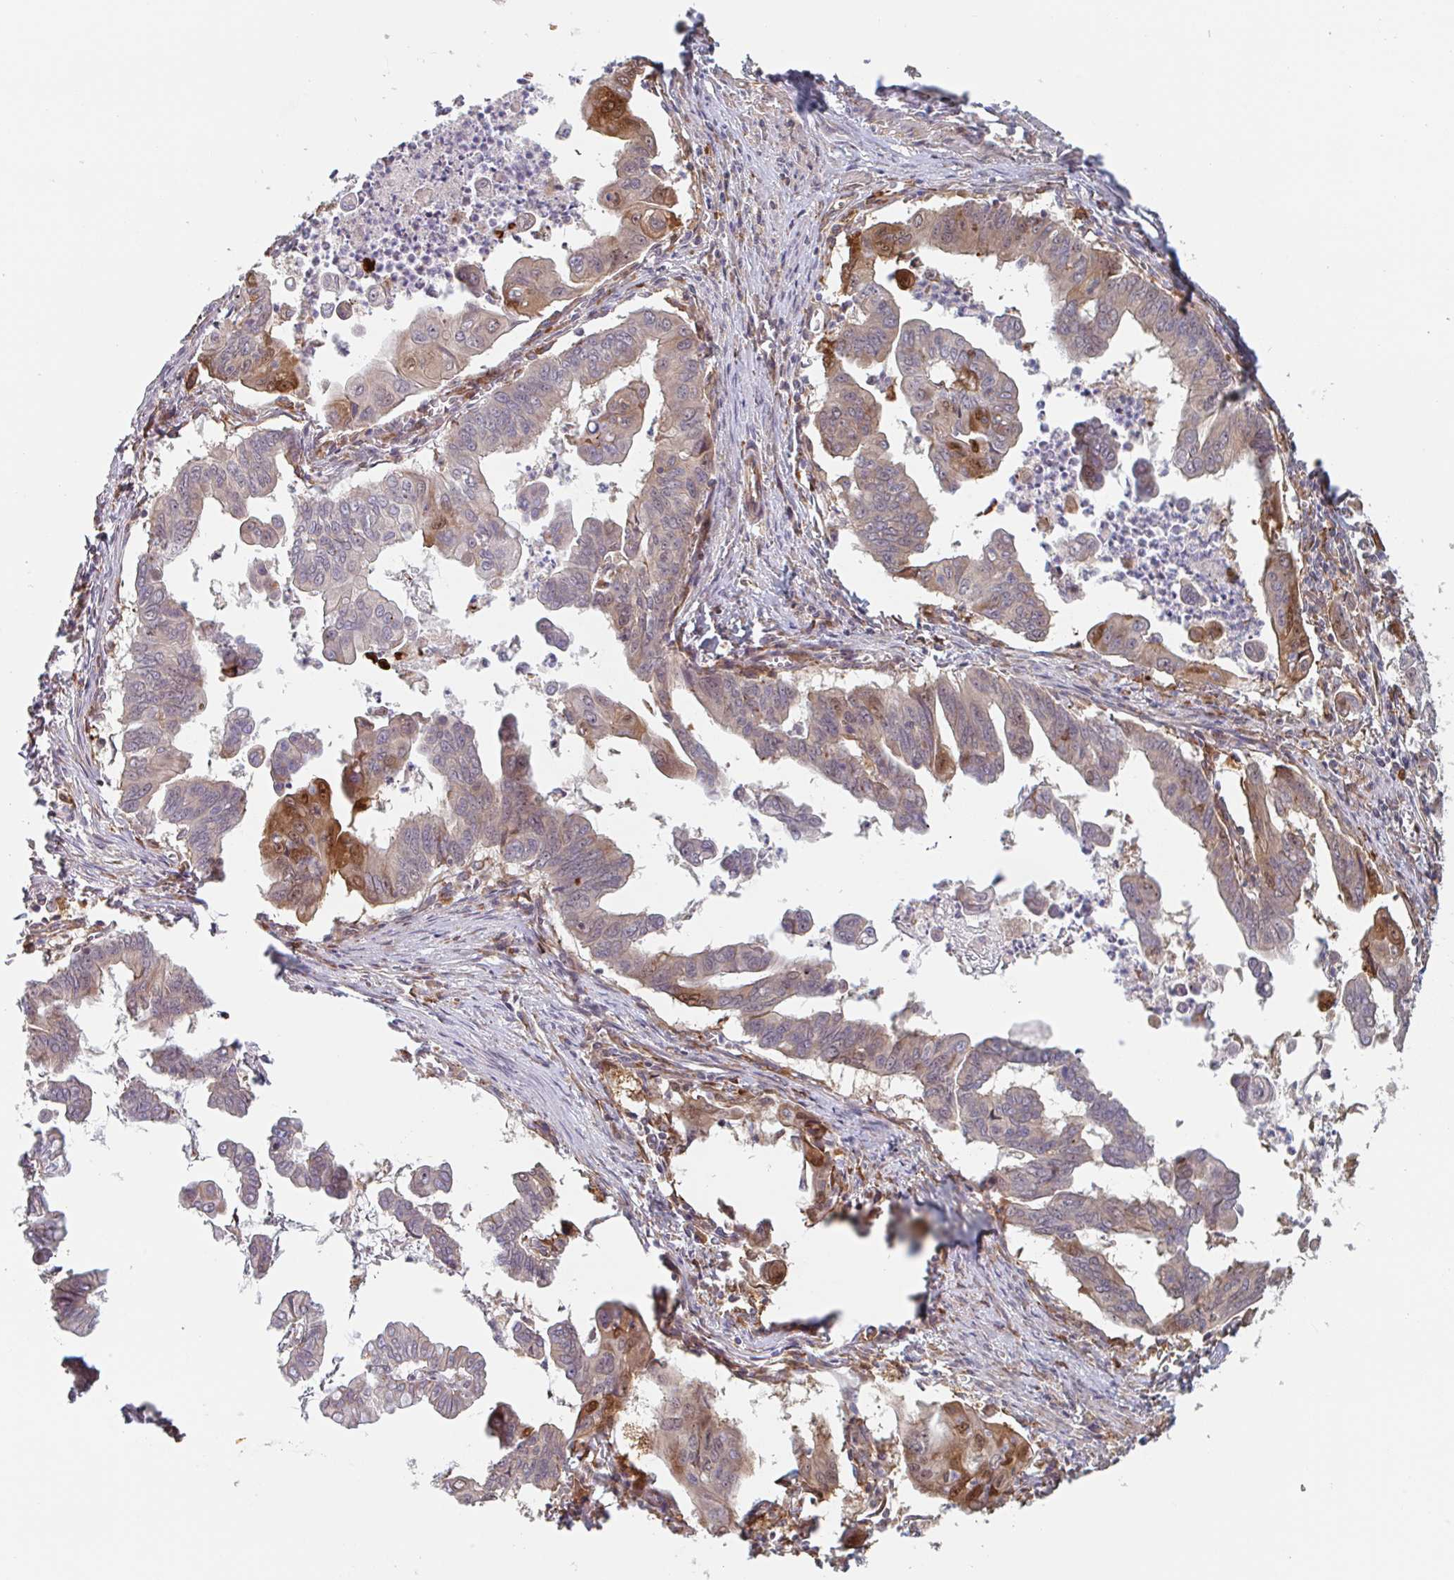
{"staining": {"intensity": "moderate", "quantity": "<25%", "location": "cytoplasmic/membranous,nuclear"}, "tissue": "stomach cancer", "cell_type": "Tumor cells", "image_type": "cancer", "snomed": [{"axis": "morphology", "description": "Adenocarcinoma, NOS"}, {"axis": "topography", "description": "Stomach, upper"}], "caption": "Moderate cytoplasmic/membranous and nuclear positivity is present in approximately <25% of tumor cells in stomach cancer (adenocarcinoma). Immunohistochemistry stains the protein of interest in brown and the nuclei are stained blue.", "gene": "NUB1", "patient": {"sex": "male", "age": 80}}